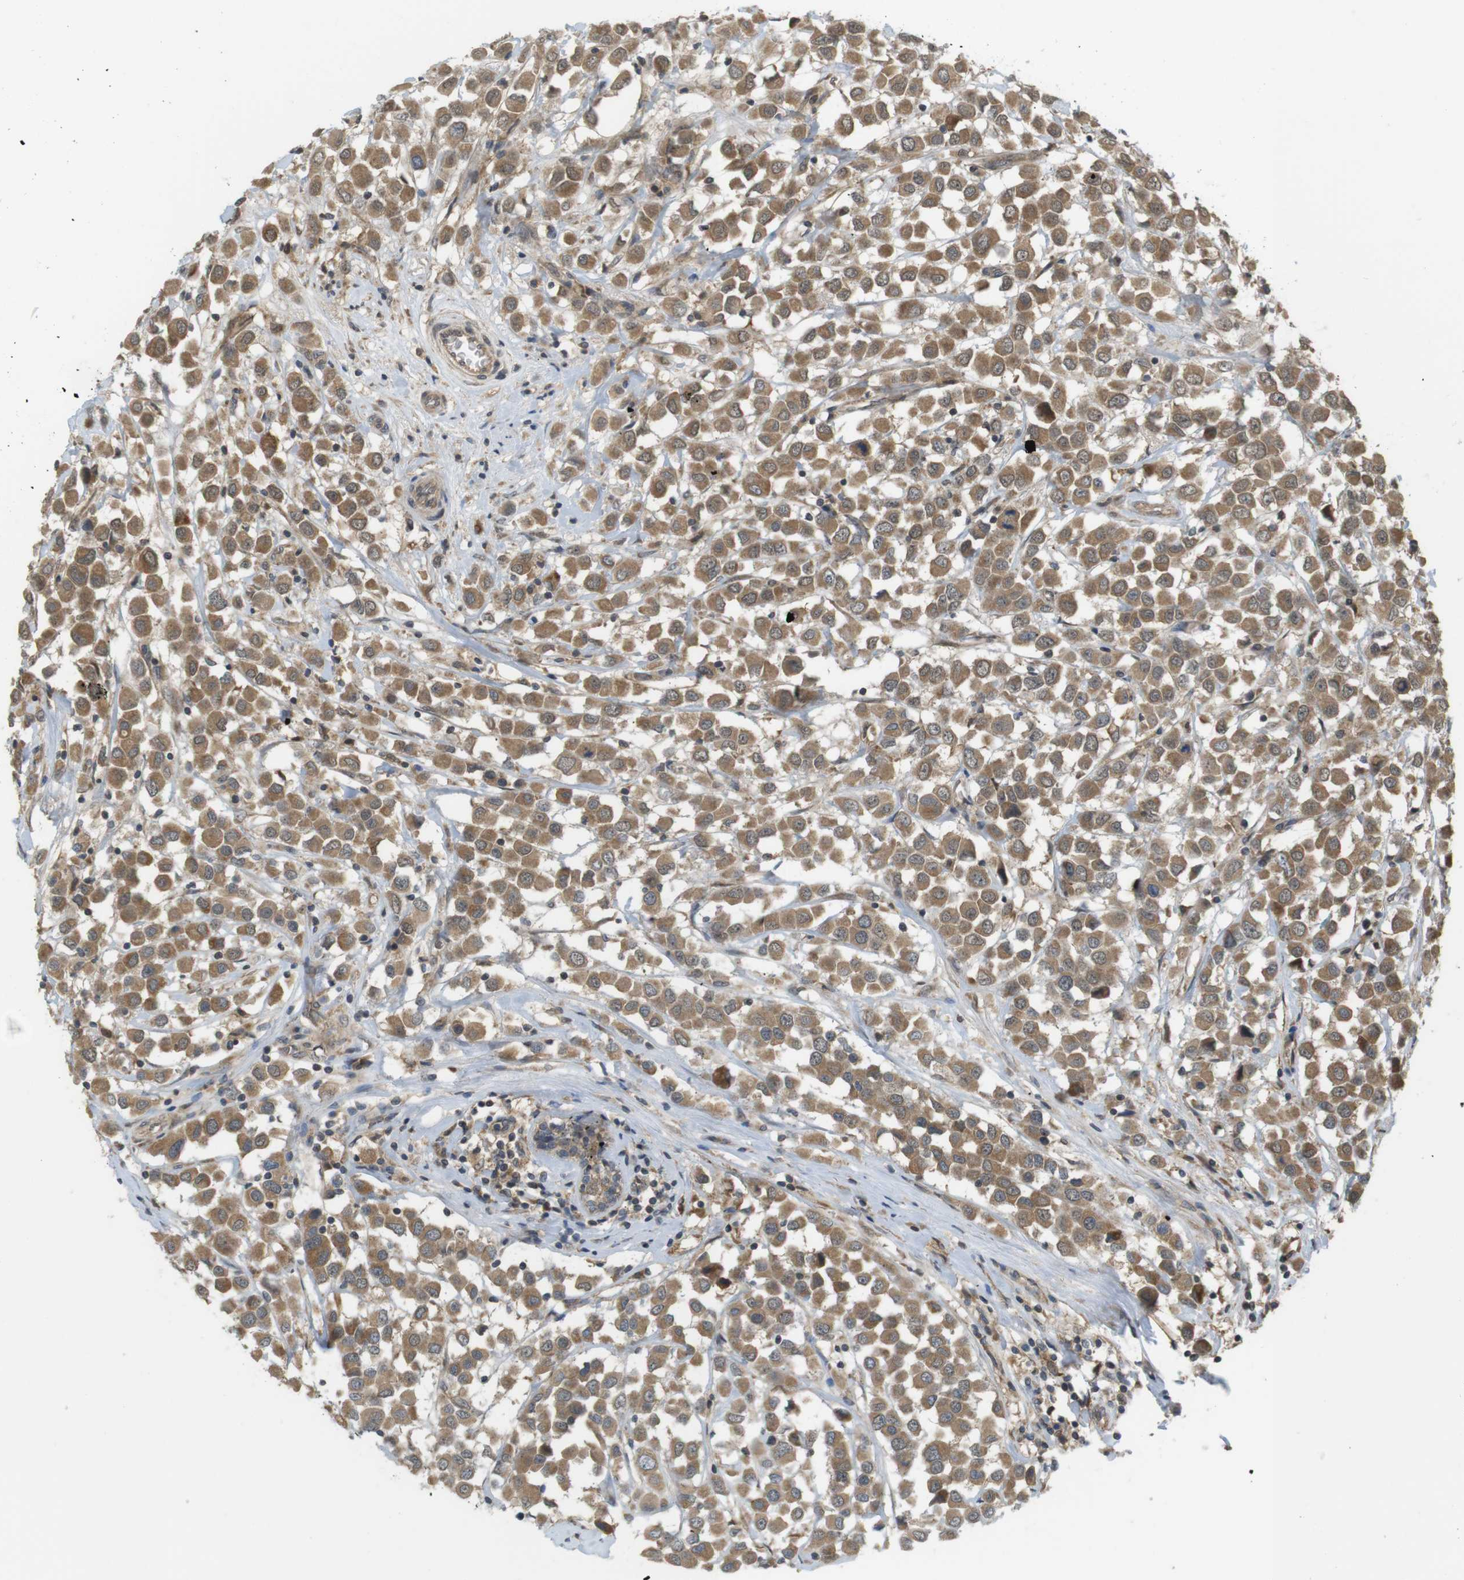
{"staining": {"intensity": "moderate", "quantity": ">75%", "location": "cytoplasmic/membranous"}, "tissue": "breast cancer", "cell_type": "Tumor cells", "image_type": "cancer", "snomed": [{"axis": "morphology", "description": "Duct carcinoma"}, {"axis": "topography", "description": "Breast"}], "caption": "Immunohistochemistry (IHC) staining of breast infiltrating ductal carcinoma, which displays medium levels of moderate cytoplasmic/membranous positivity in approximately >75% of tumor cells indicating moderate cytoplasmic/membranous protein staining. The staining was performed using DAB (brown) for protein detection and nuclei were counterstained in hematoxylin (blue).", "gene": "RNF130", "patient": {"sex": "female", "age": 61}}